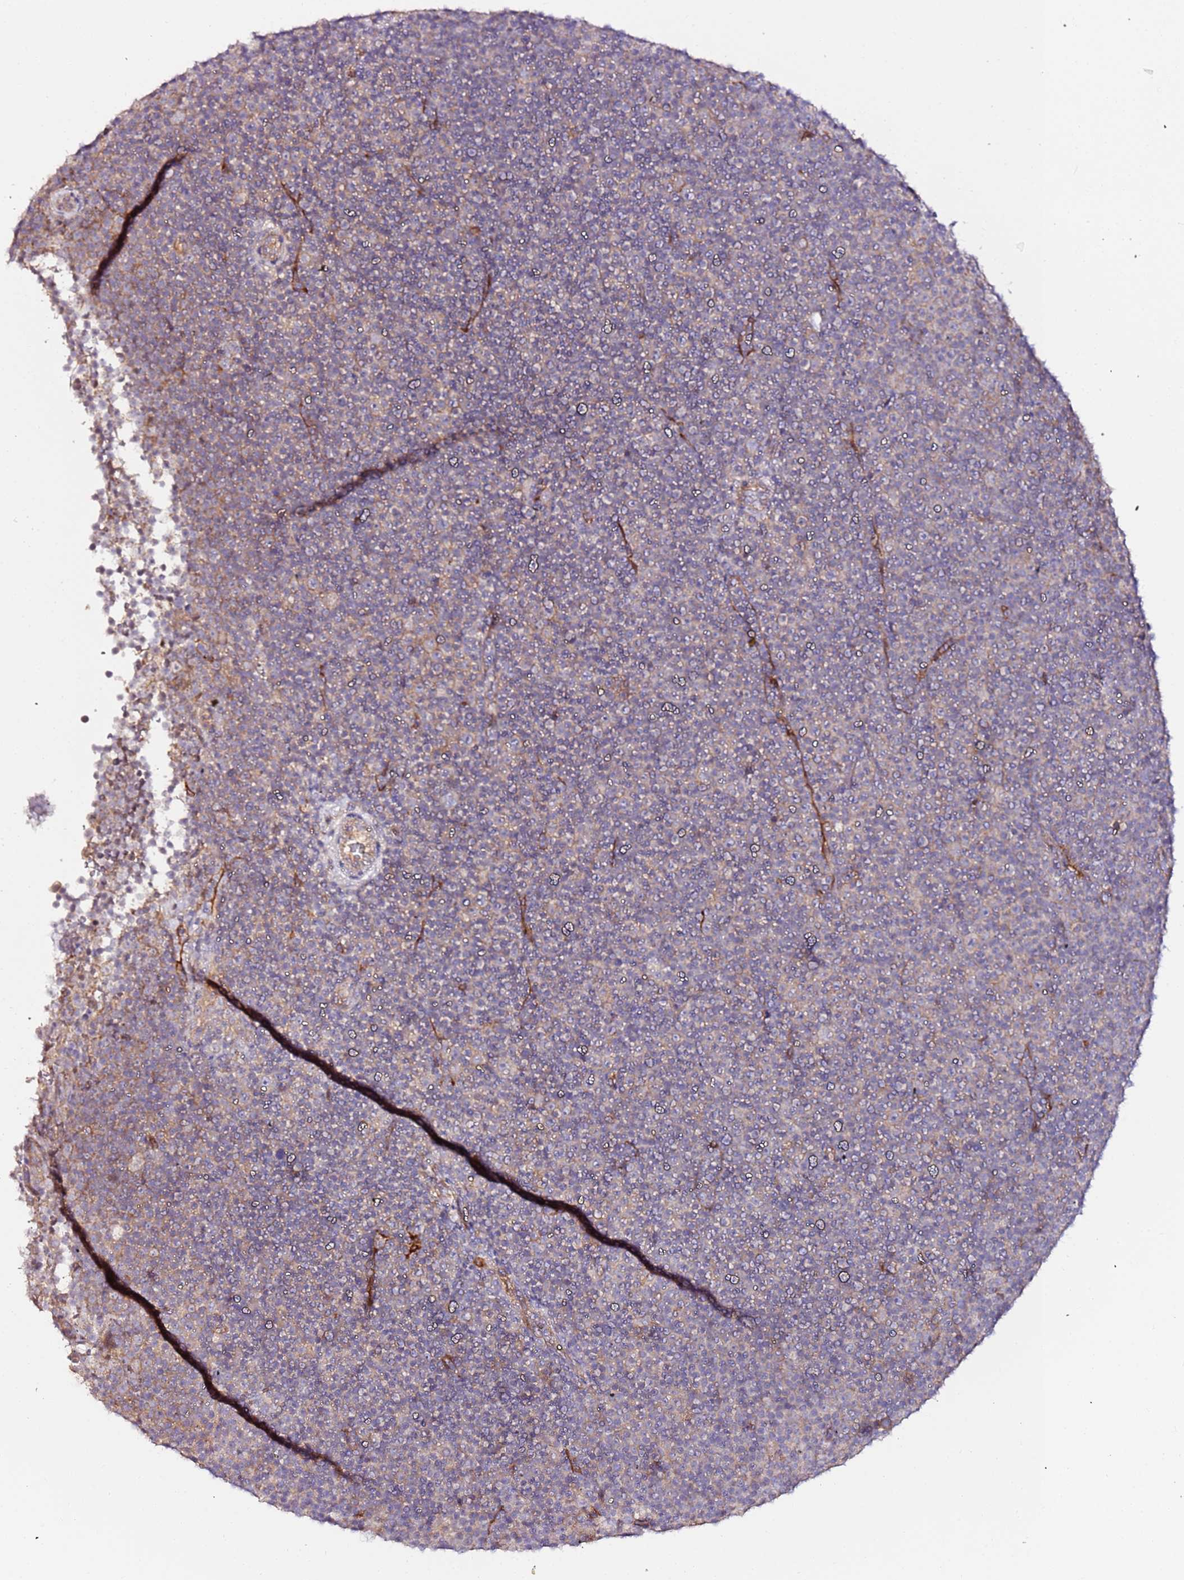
{"staining": {"intensity": "weak", "quantity": "<25%", "location": "cytoplasmic/membranous"}, "tissue": "lymphoma", "cell_type": "Tumor cells", "image_type": "cancer", "snomed": [{"axis": "morphology", "description": "Malignant lymphoma, non-Hodgkin's type, Low grade"}, {"axis": "topography", "description": "Lymph node"}], "caption": "Human malignant lymphoma, non-Hodgkin's type (low-grade) stained for a protein using immunohistochemistry displays no staining in tumor cells.", "gene": "FLVCR1", "patient": {"sex": "female", "age": 67}}